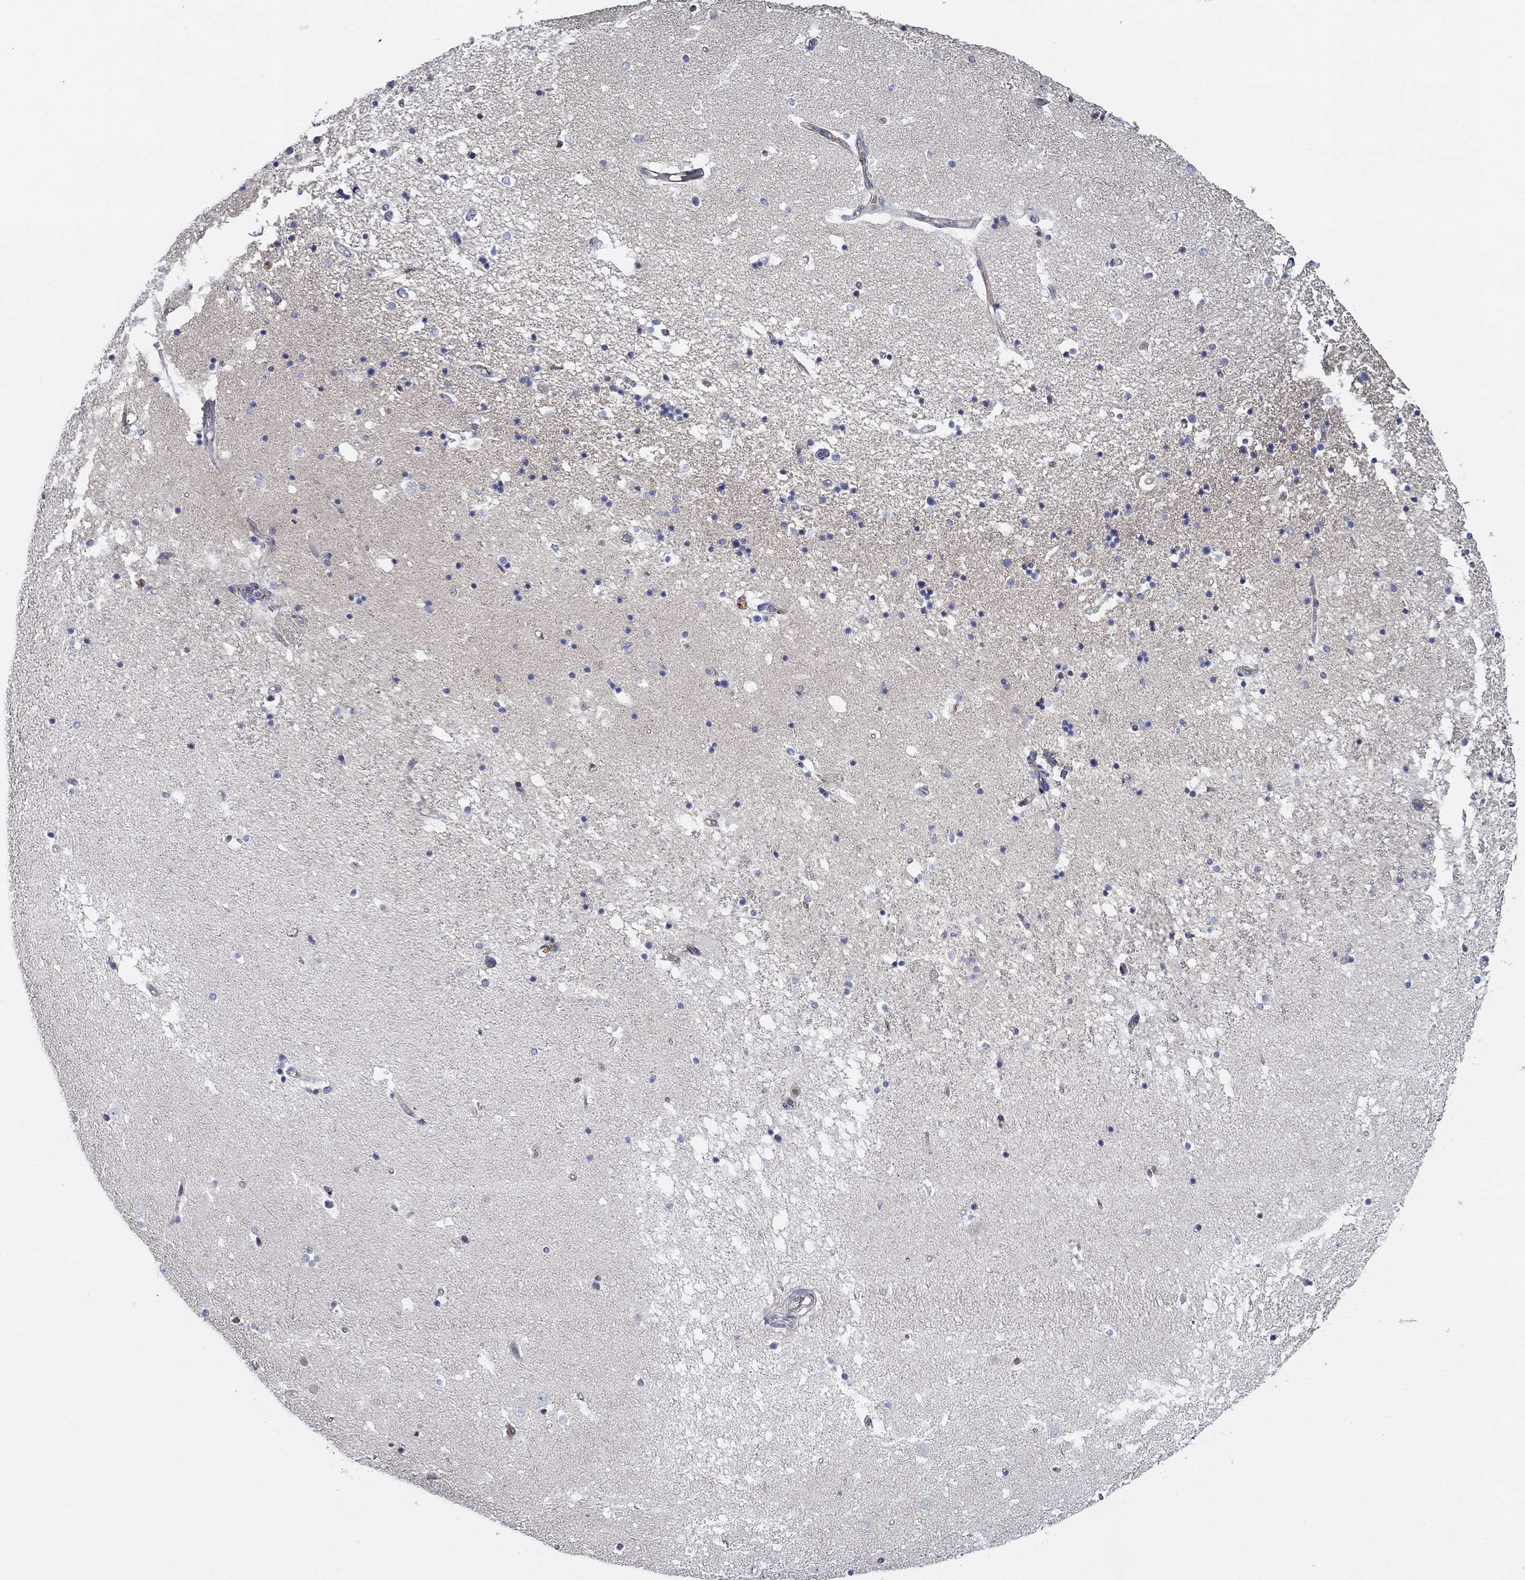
{"staining": {"intensity": "negative", "quantity": "none", "location": "none"}, "tissue": "hippocampus", "cell_type": "Glial cells", "image_type": "normal", "snomed": [{"axis": "morphology", "description": "Normal tissue, NOS"}, {"axis": "topography", "description": "Hippocampus"}], "caption": "DAB (3,3'-diaminobenzidine) immunohistochemical staining of benign hippocampus displays no significant positivity in glial cells. Brightfield microscopy of IHC stained with DAB (3,3'-diaminobenzidine) (brown) and hematoxylin (blue), captured at high magnification.", "gene": "CFAP61", "patient": {"sex": "male", "age": 49}}